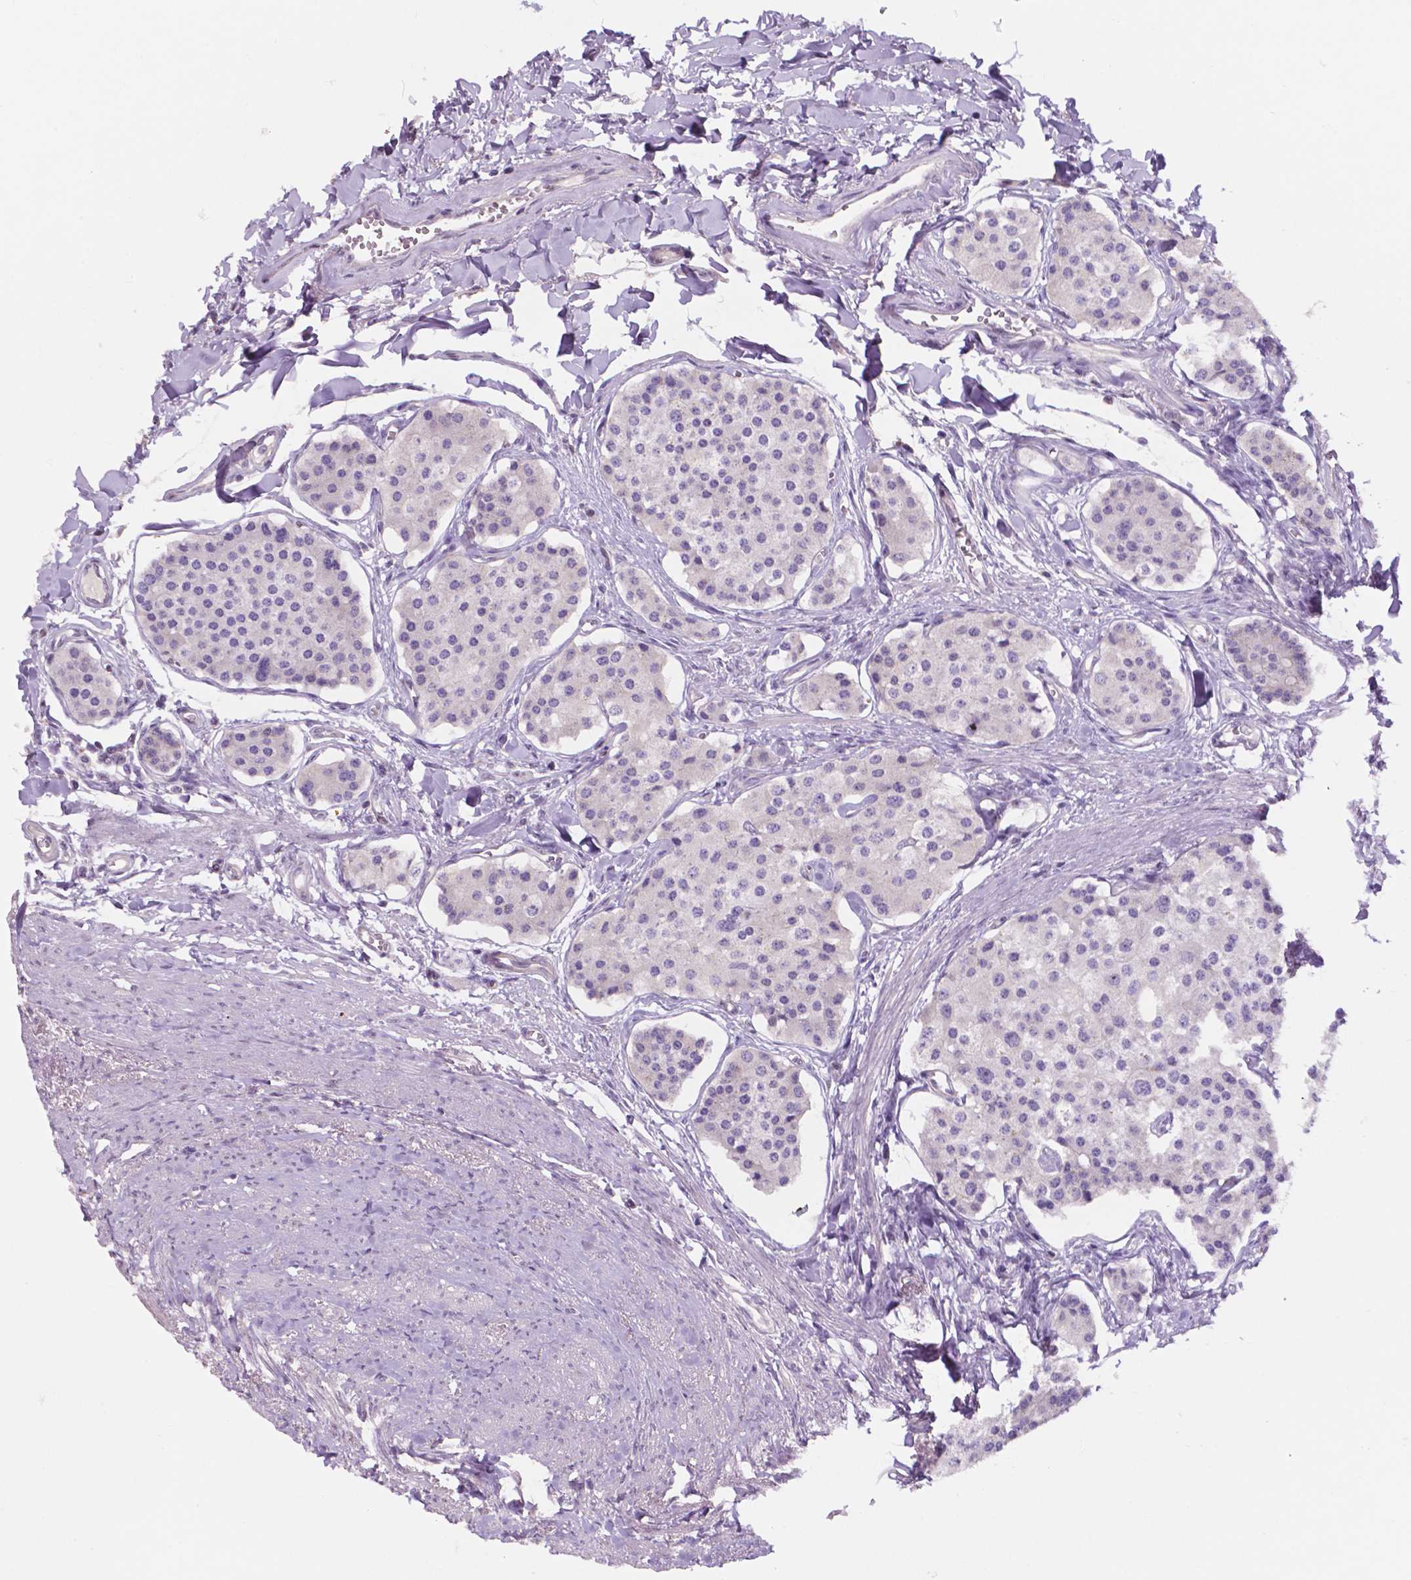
{"staining": {"intensity": "negative", "quantity": "none", "location": "none"}, "tissue": "carcinoid", "cell_type": "Tumor cells", "image_type": "cancer", "snomed": [{"axis": "morphology", "description": "Carcinoid, malignant, NOS"}, {"axis": "topography", "description": "Small intestine"}], "caption": "An IHC image of carcinoid is shown. There is no staining in tumor cells of carcinoid.", "gene": "FAM50B", "patient": {"sex": "female", "age": 65}}